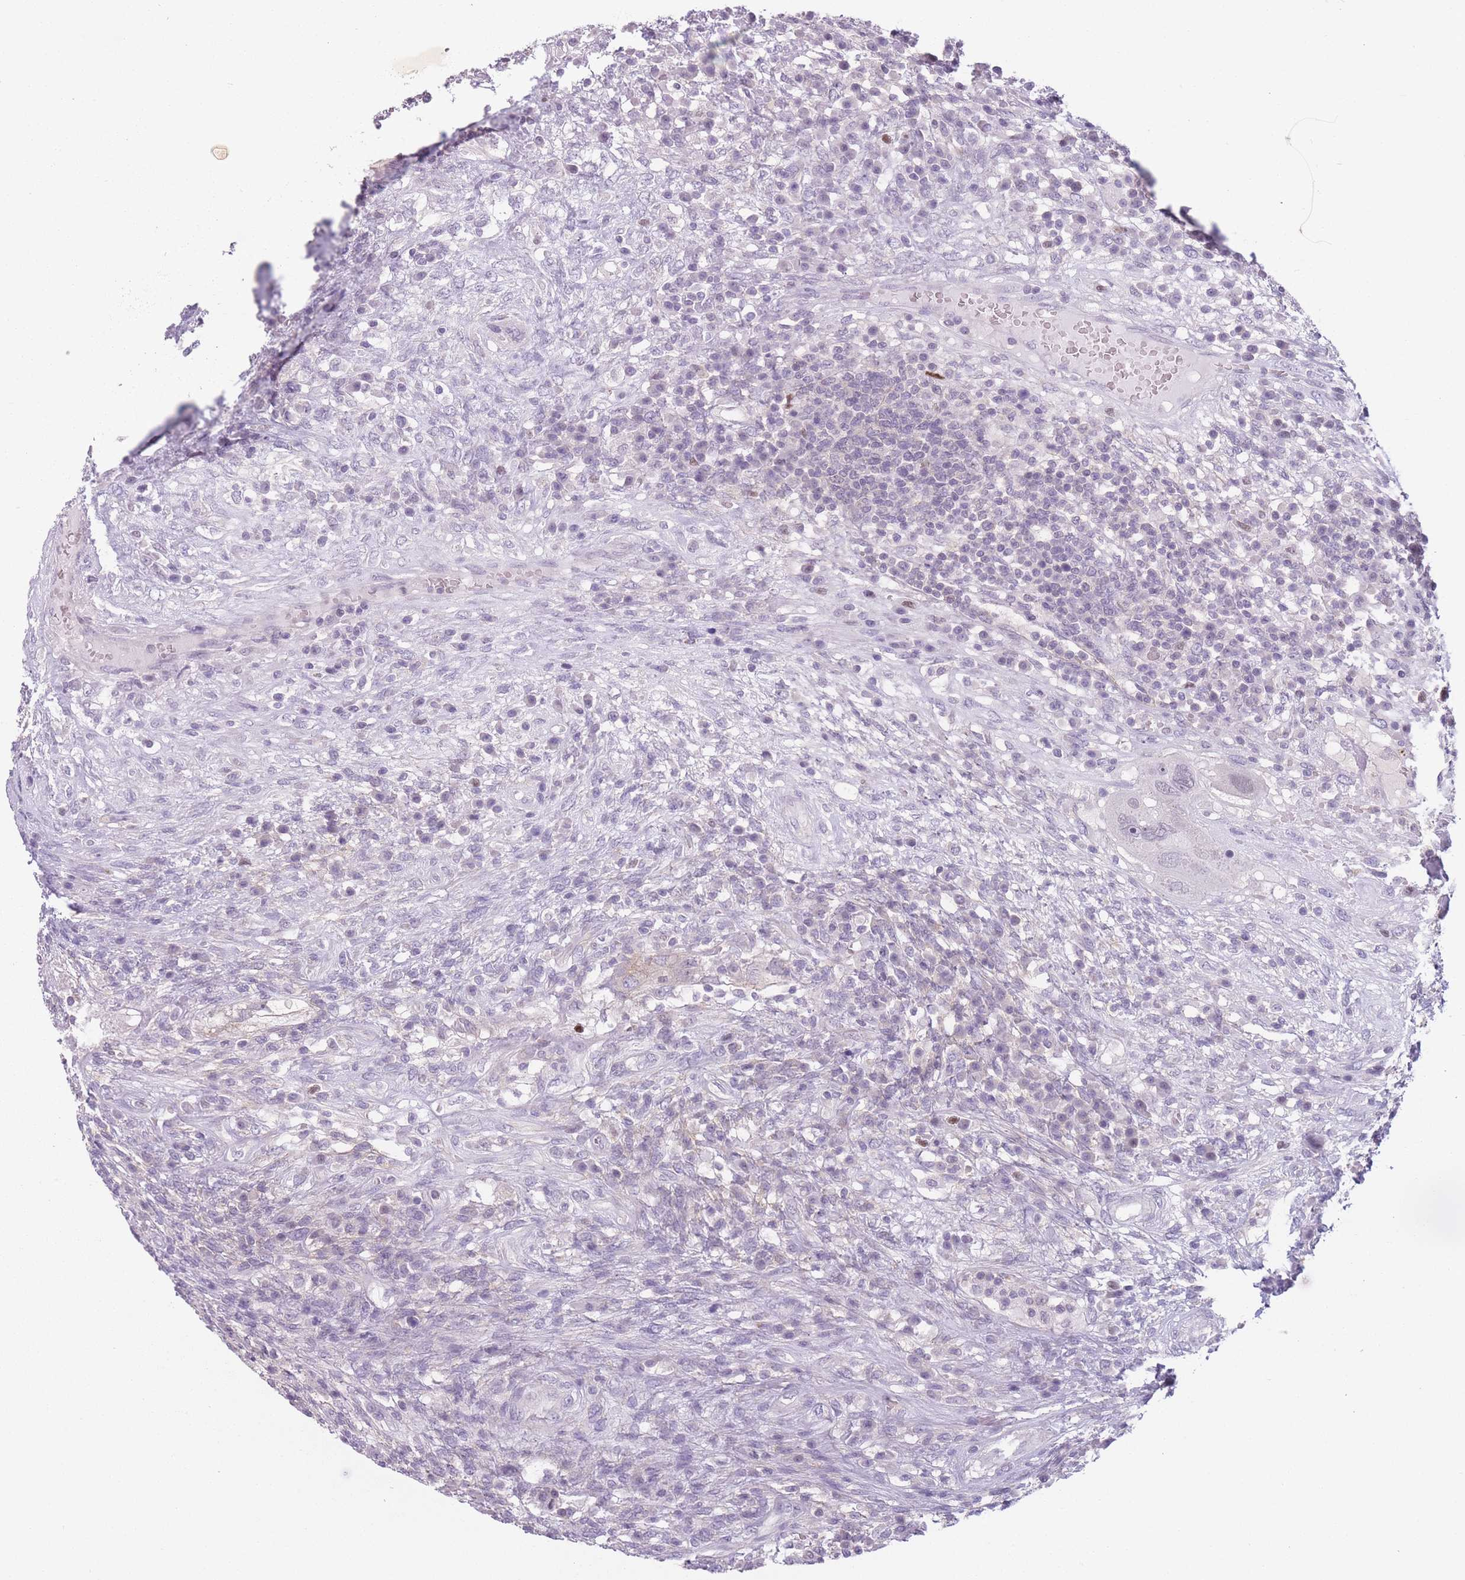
{"staining": {"intensity": "negative", "quantity": "none", "location": "none"}, "tissue": "testis cancer", "cell_type": "Tumor cells", "image_type": "cancer", "snomed": [{"axis": "morphology", "description": "Carcinoma, Embryonal, NOS"}, {"axis": "topography", "description": "Testis"}], "caption": "The immunohistochemistry micrograph has no significant positivity in tumor cells of testis cancer (embryonal carcinoma) tissue.", "gene": "ZNF439", "patient": {"sex": "male", "age": 26}}